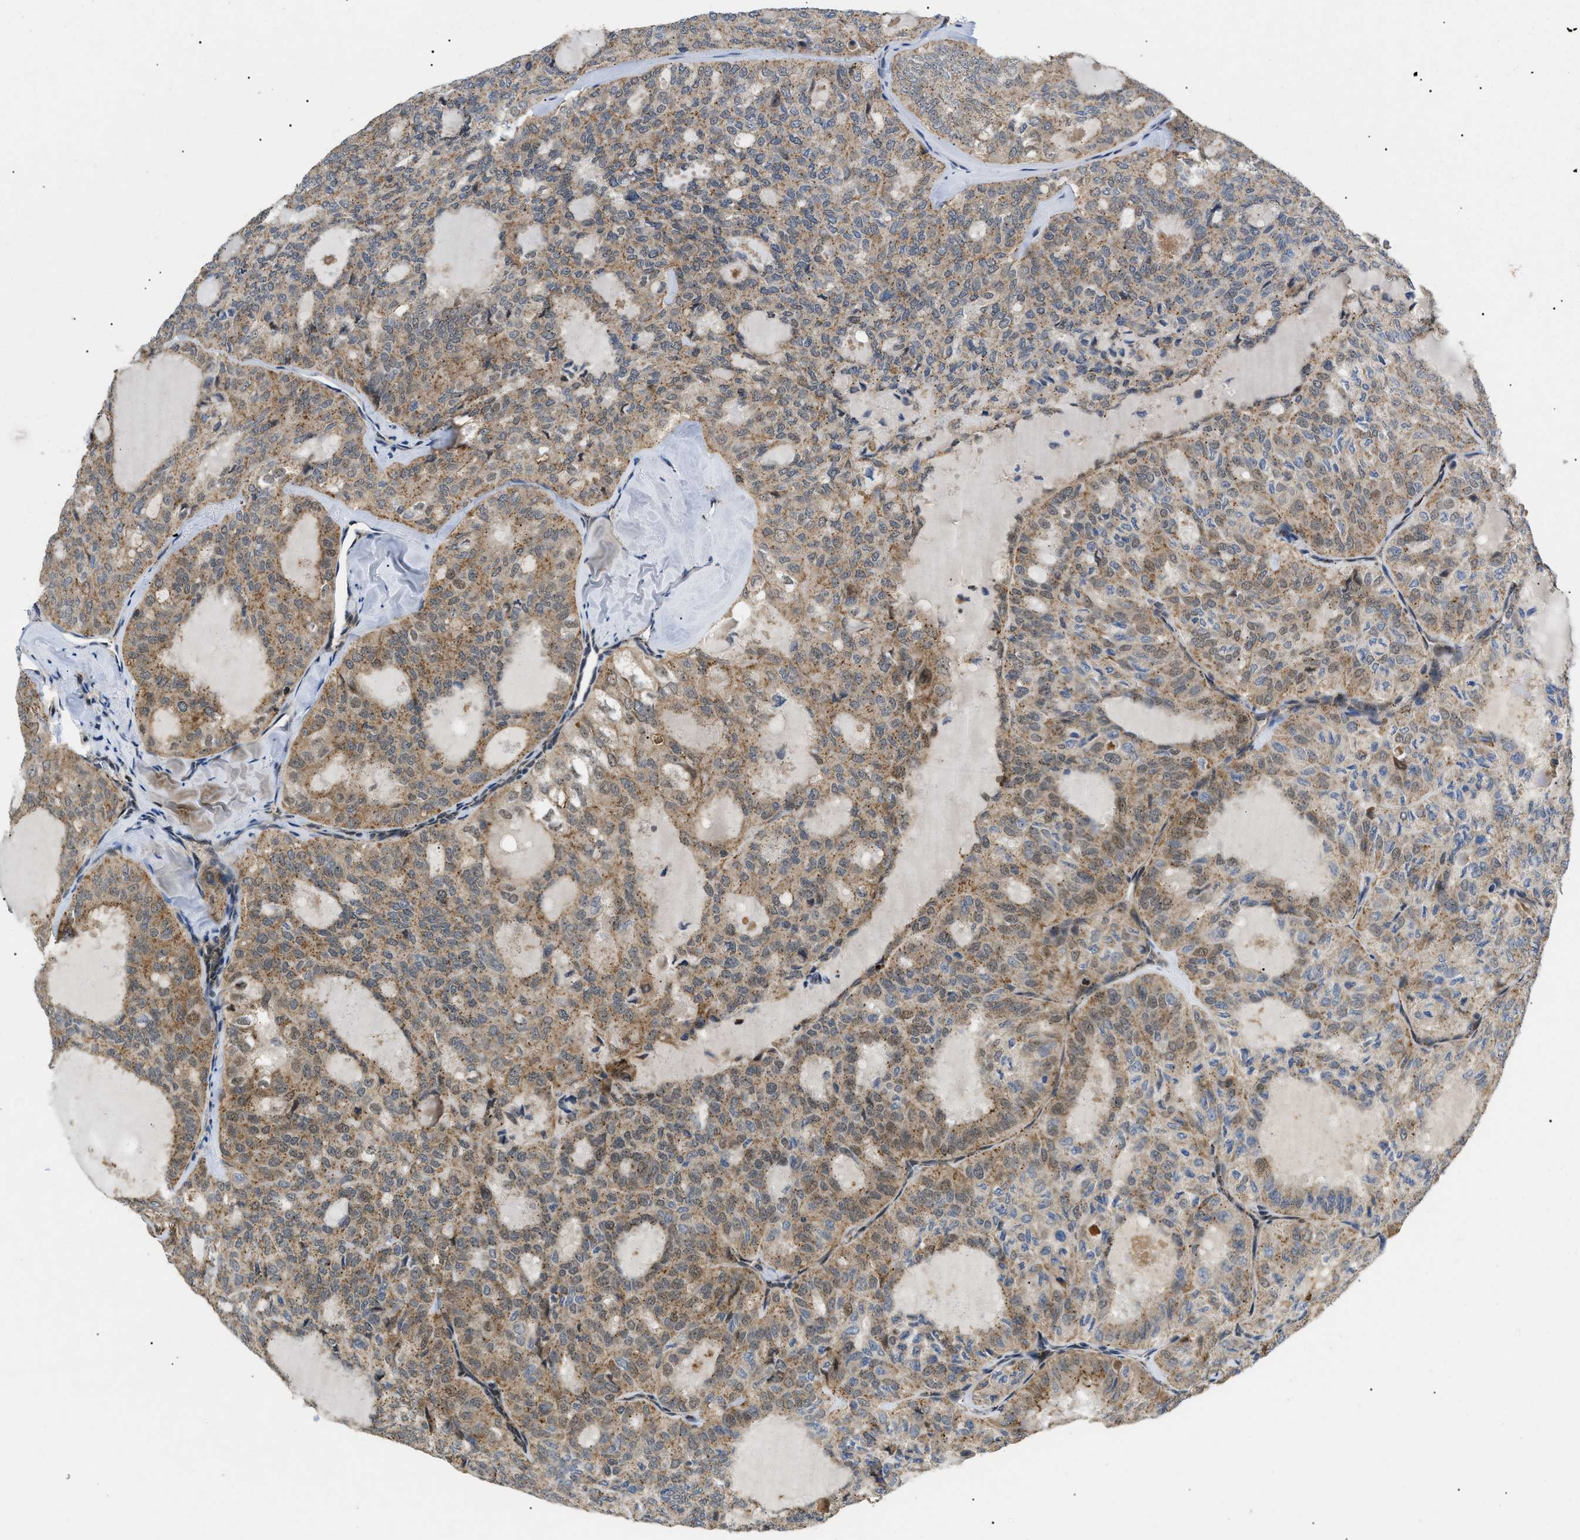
{"staining": {"intensity": "weak", "quantity": ">75%", "location": "cytoplasmic/membranous"}, "tissue": "thyroid cancer", "cell_type": "Tumor cells", "image_type": "cancer", "snomed": [{"axis": "morphology", "description": "Follicular adenoma carcinoma, NOS"}, {"axis": "topography", "description": "Thyroid gland"}], "caption": "This image shows IHC staining of thyroid follicular adenoma carcinoma, with low weak cytoplasmic/membranous staining in approximately >75% of tumor cells.", "gene": "ZBTB11", "patient": {"sex": "male", "age": 75}}